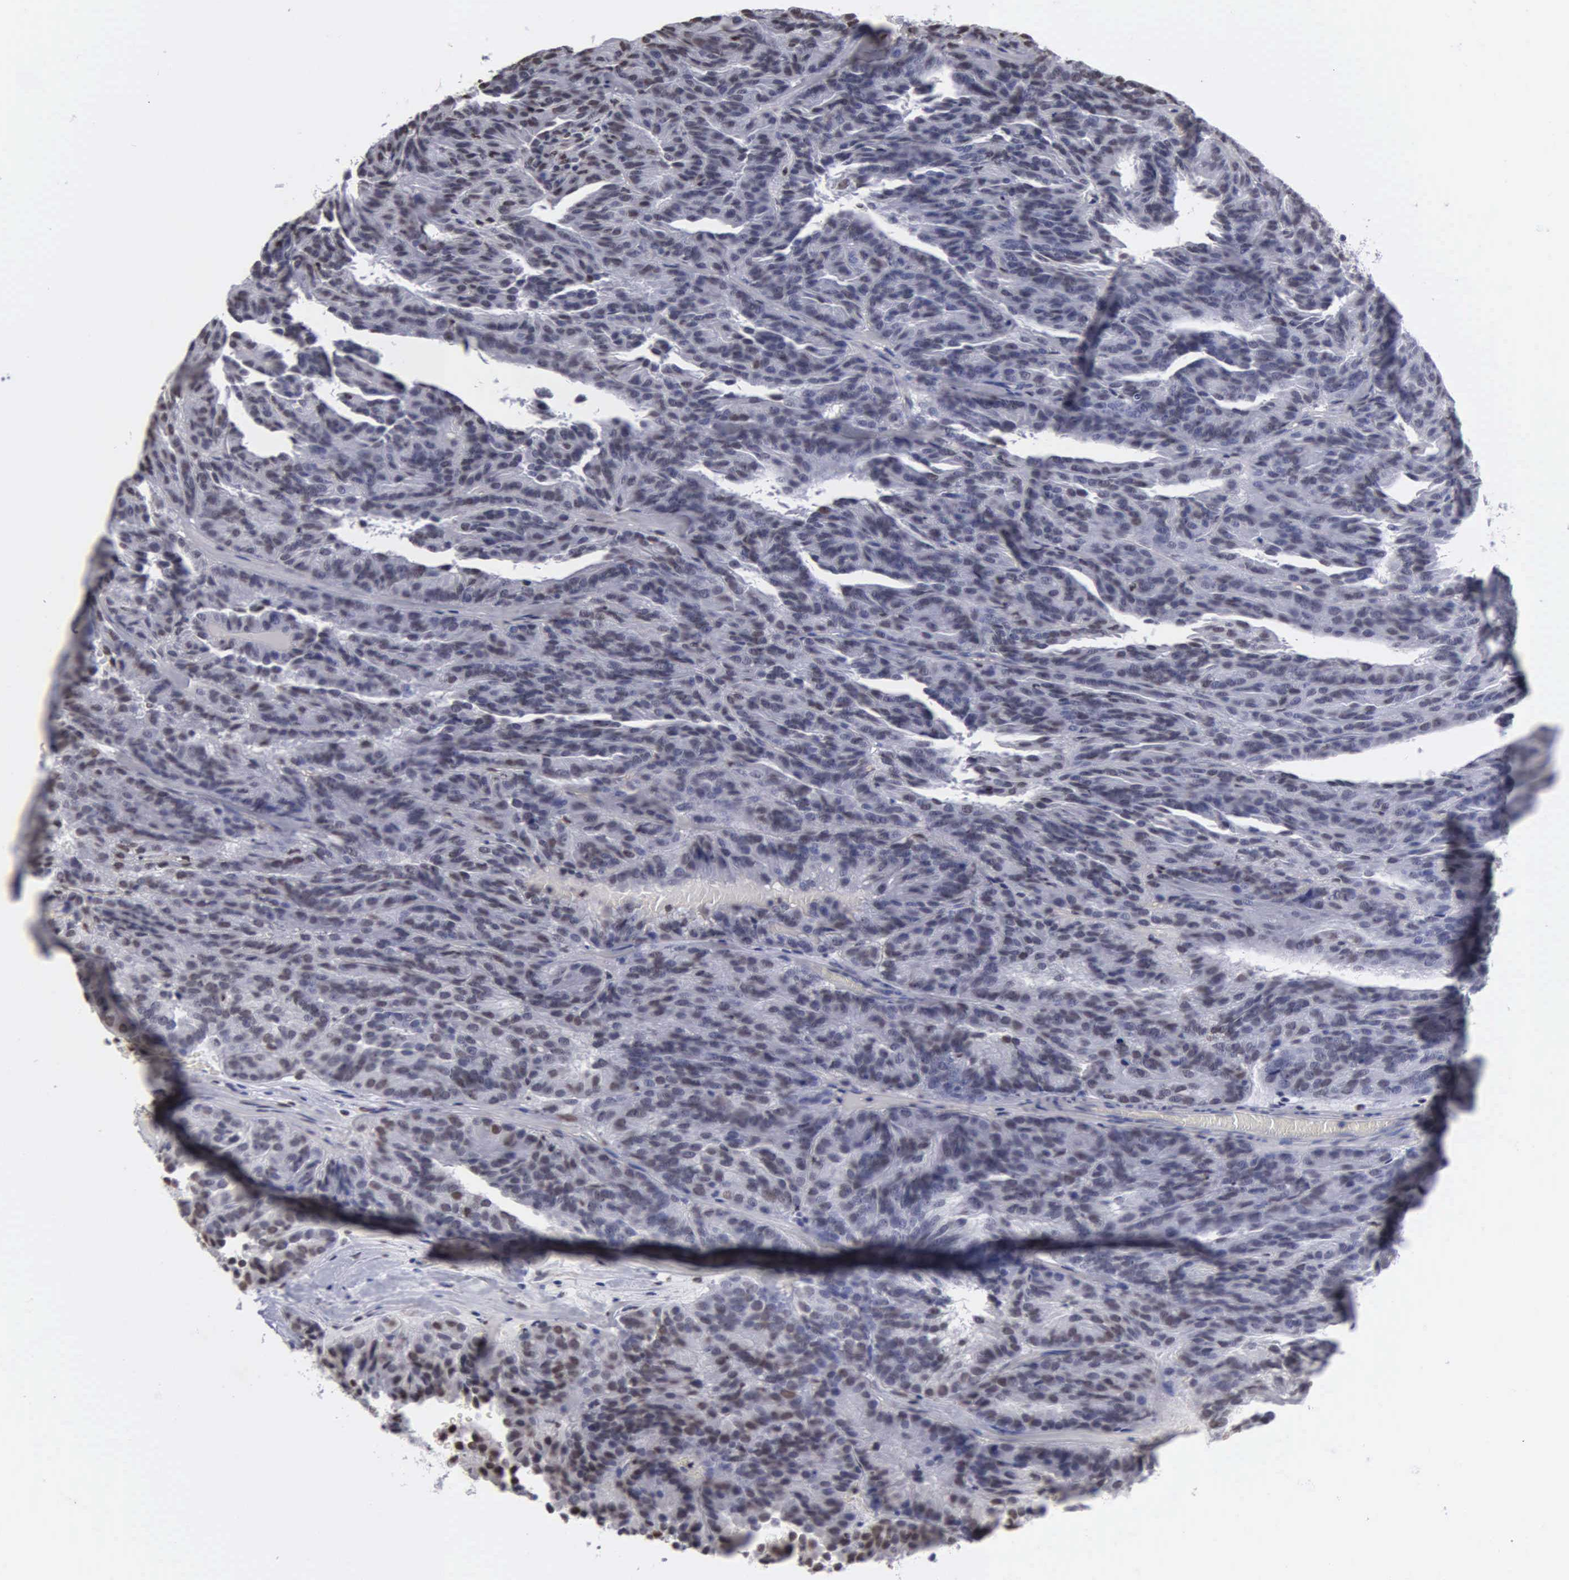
{"staining": {"intensity": "weak", "quantity": "<25%", "location": "nuclear"}, "tissue": "renal cancer", "cell_type": "Tumor cells", "image_type": "cancer", "snomed": [{"axis": "morphology", "description": "Adenocarcinoma, NOS"}, {"axis": "topography", "description": "Kidney"}], "caption": "The immunohistochemistry photomicrograph has no significant expression in tumor cells of adenocarcinoma (renal) tissue.", "gene": "CCNG1", "patient": {"sex": "male", "age": 46}}